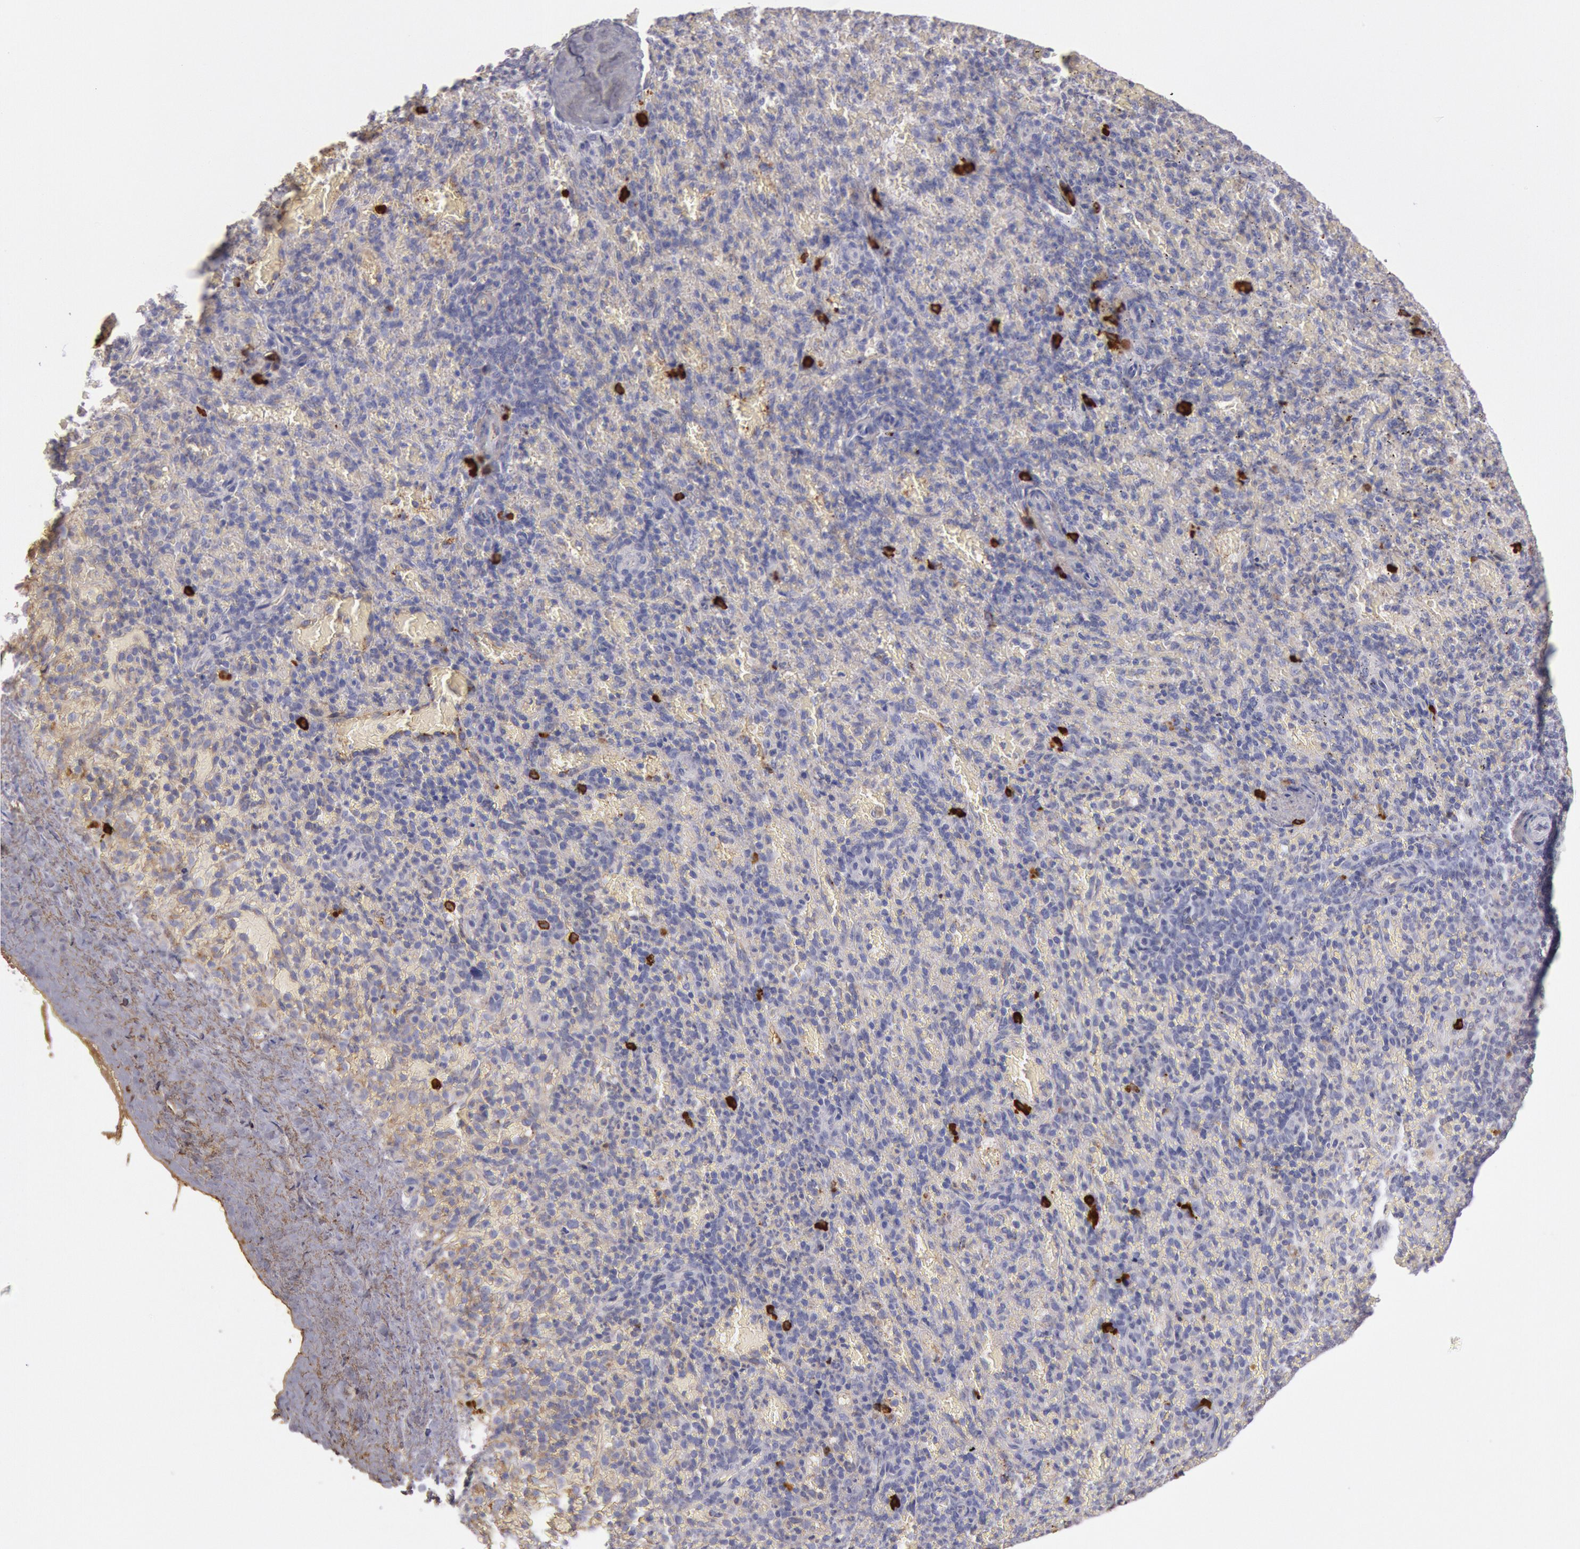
{"staining": {"intensity": "strong", "quantity": "<25%", "location": "cytoplasmic/membranous"}, "tissue": "spleen", "cell_type": "Cells in red pulp", "image_type": "normal", "snomed": [{"axis": "morphology", "description": "Normal tissue, NOS"}, {"axis": "topography", "description": "Spleen"}], "caption": "Immunohistochemistry staining of normal spleen, which demonstrates medium levels of strong cytoplasmic/membranous expression in approximately <25% of cells in red pulp indicating strong cytoplasmic/membranous protein expression. The staining was performed using DAB (3,3'-diaminobenzidine) (brown) for protein detection and nuclei were counterstained in hematoxylin (blue).", "gene": "IGHA1", "patient": {"sex": "female", "age": 50}}